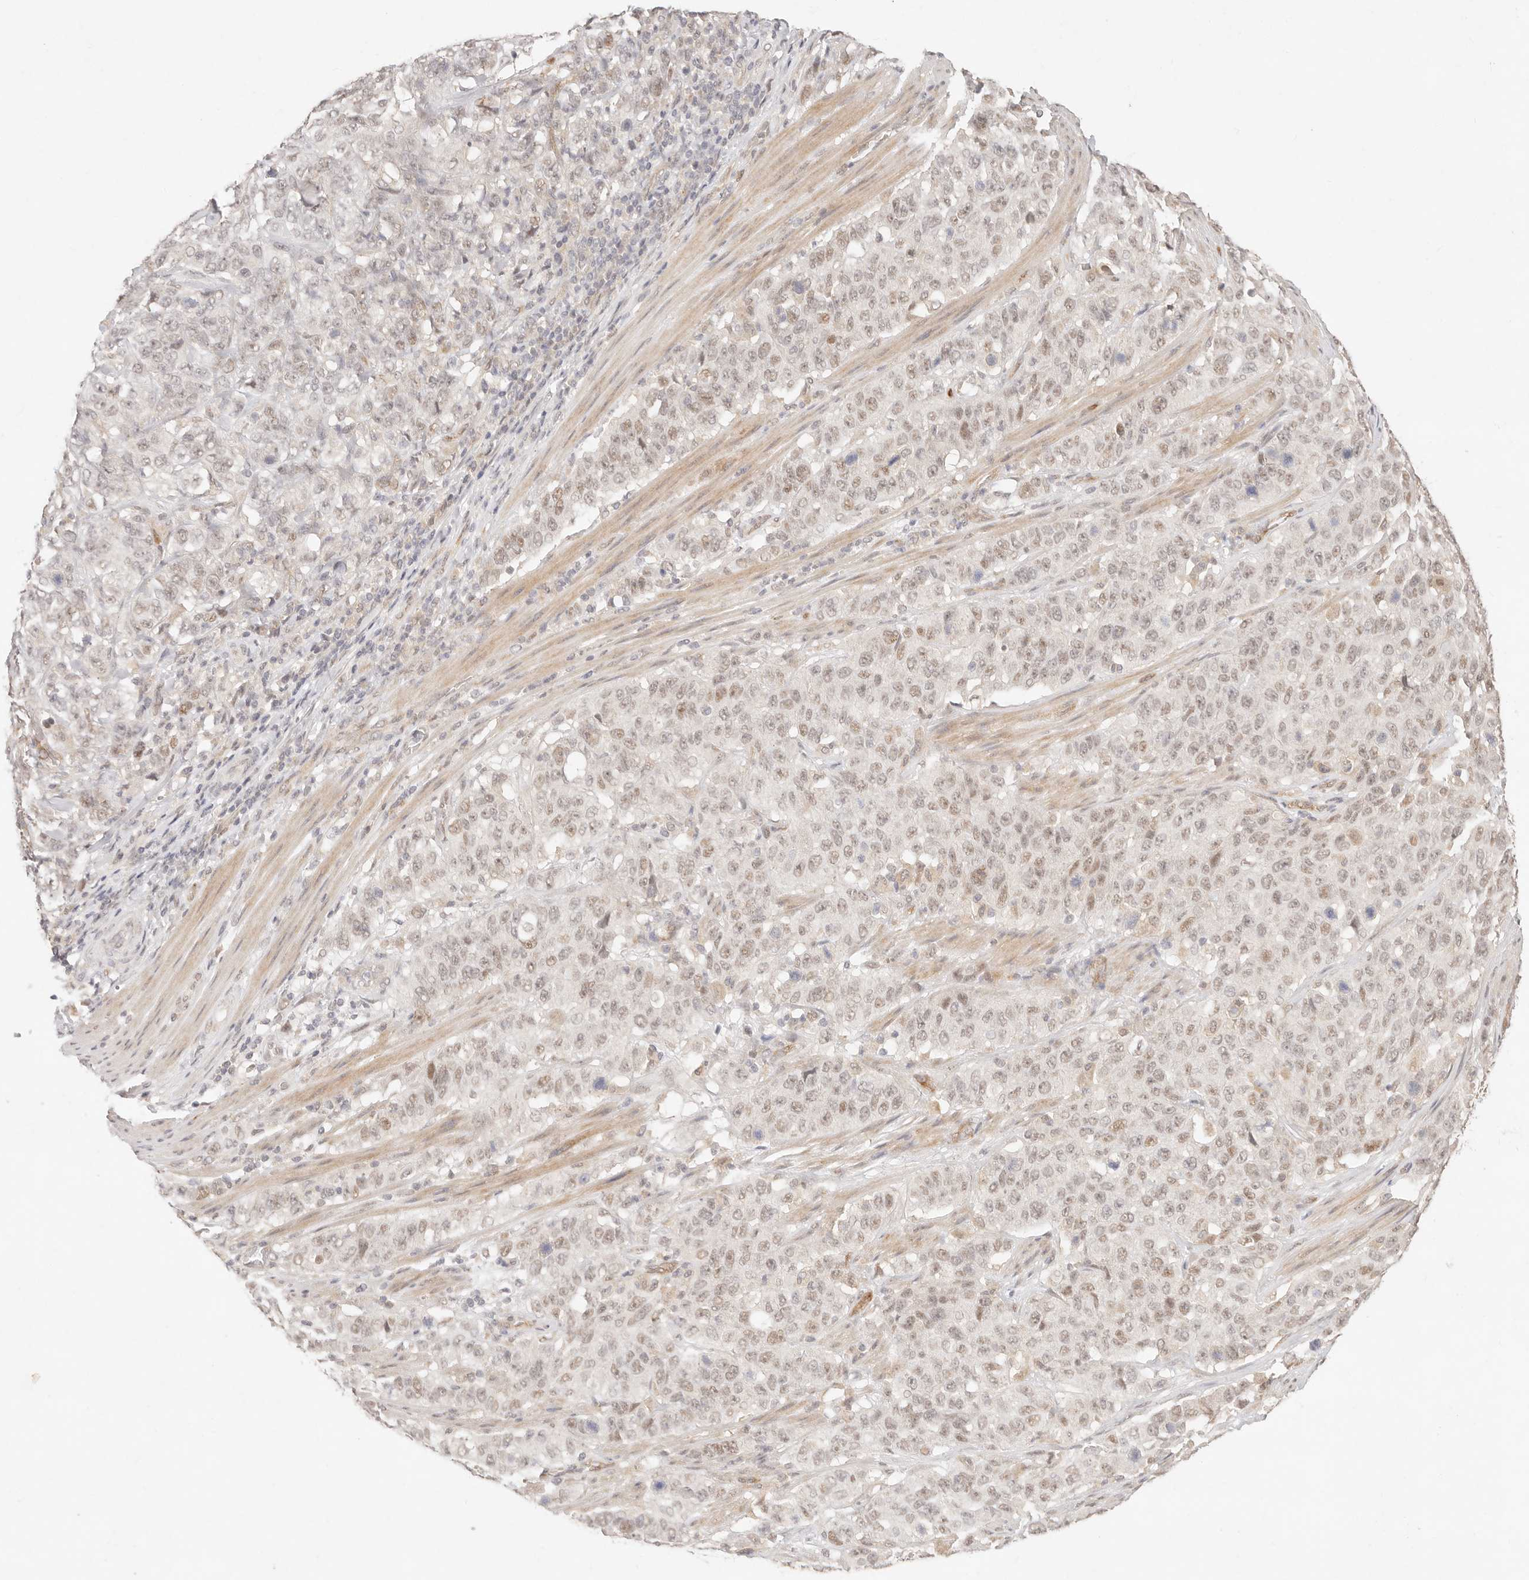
{"staining": {"intensity": "weak", "quantity": "25%-75%", "location": "nuclear"}, "tissue": "stomach cancer", "cell_type": "Tumor cells", "image_type": "cancer", "snomed": [{"axis": "morphology", "description": "Adenocarcinoma, NOS"}, {"axis": "topography", "description": "Stomach"}], "caption": "Protein expression by immunohistochemistry exhibits weak nuclear expression in about 25%-75% of tumor cells in adenocarcinoma (stomach).", "gene": "GPR156", "patient": {"sex": "male", "age": 48}}